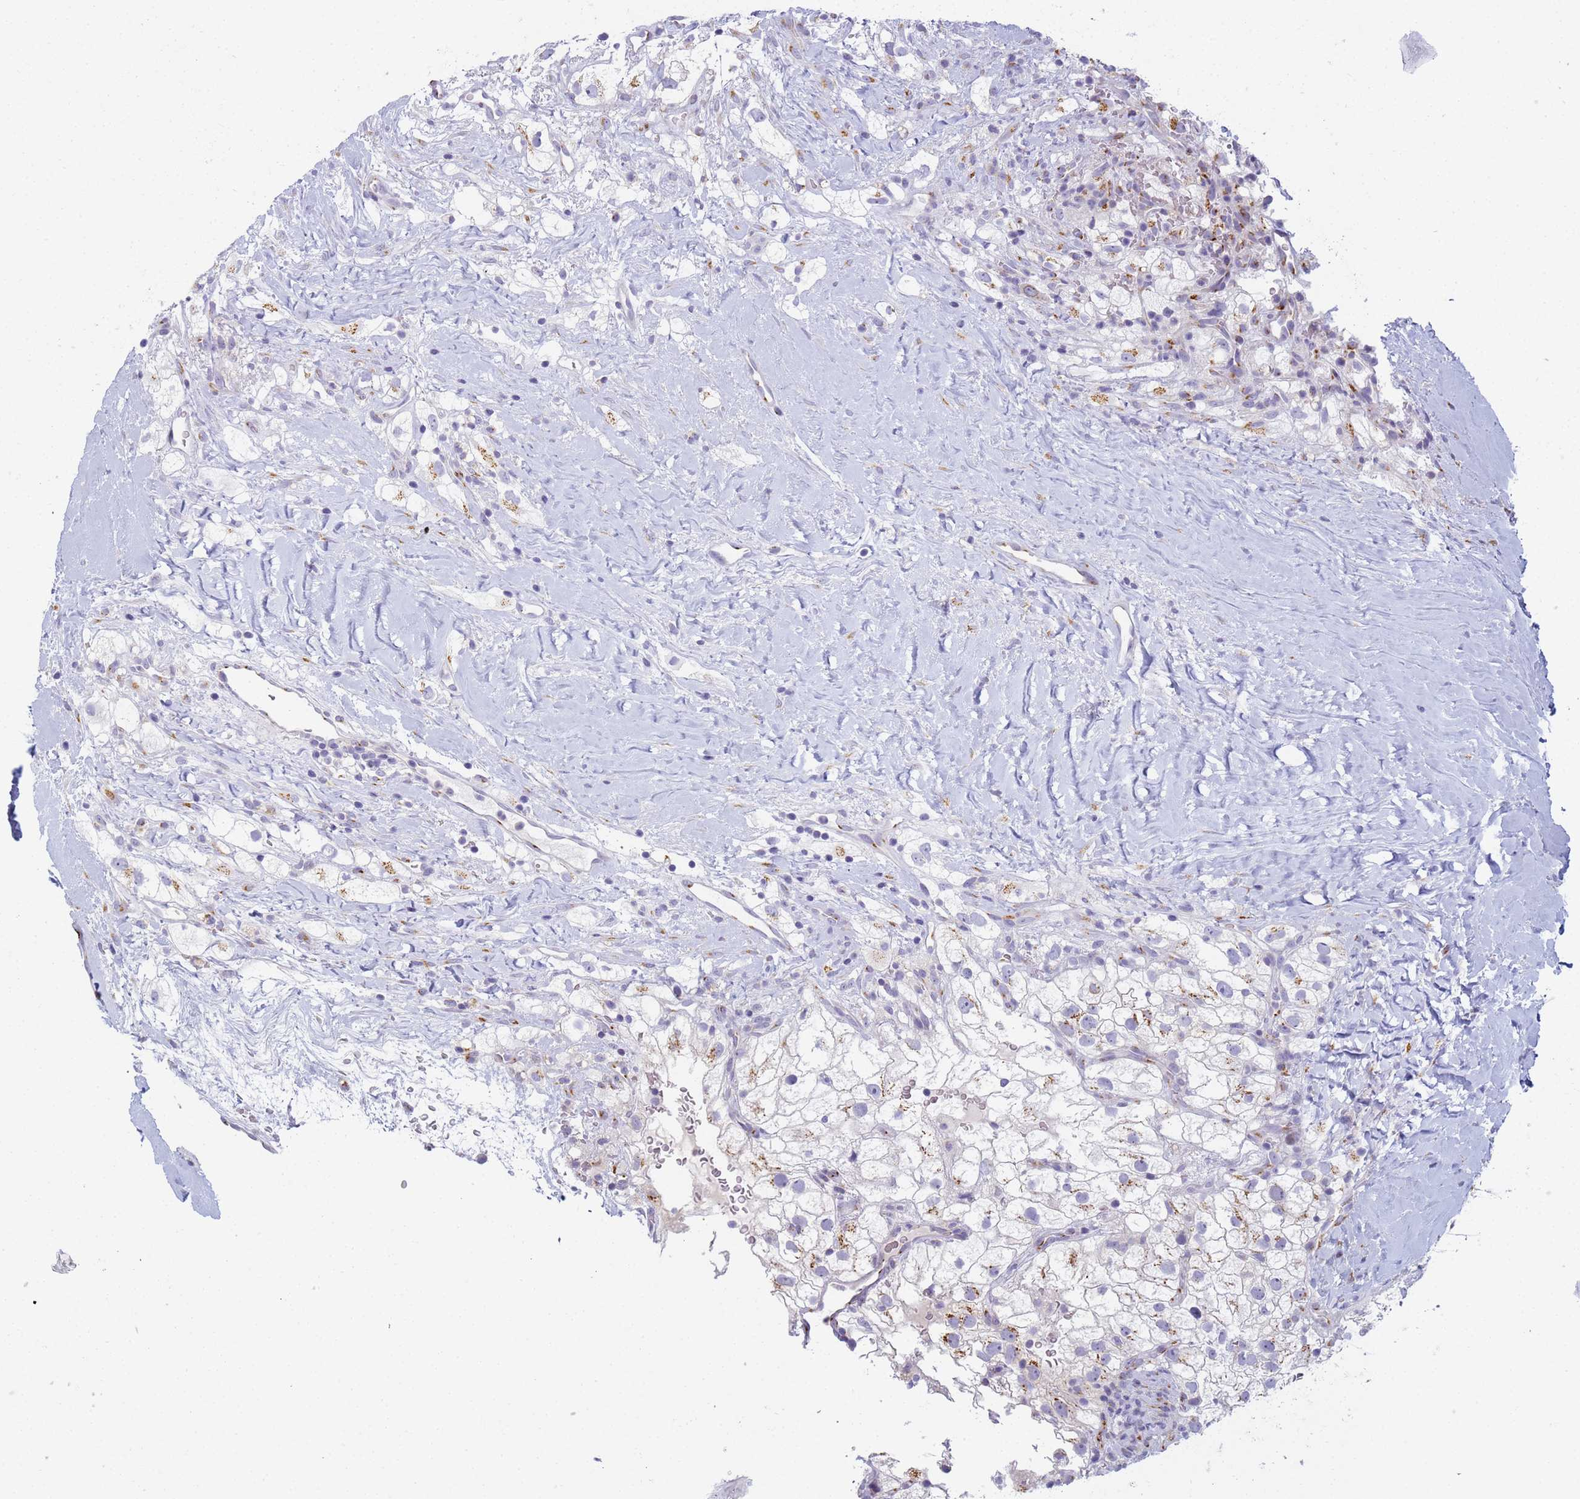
{"staining": {"intensity": "moderate", "quantity": "<25%", "location": "cytoplasmic/membranous"}, "tissue": "renal cancer", "cell_type": "Tumor cells", "image_type": "cancer", "snomed": [{"axis": "morphology", "description": "Adenocarcinoma, NOS"}, {"axis": "topography", "description": "Kidney"}], "caption": "A brown stain shows moderate cytoplasmic/membranous expression of a protein in renal adenocarcinoma tumor cells.", "gene": "CR1", "patient": {"sex": "male", "age": 59}}